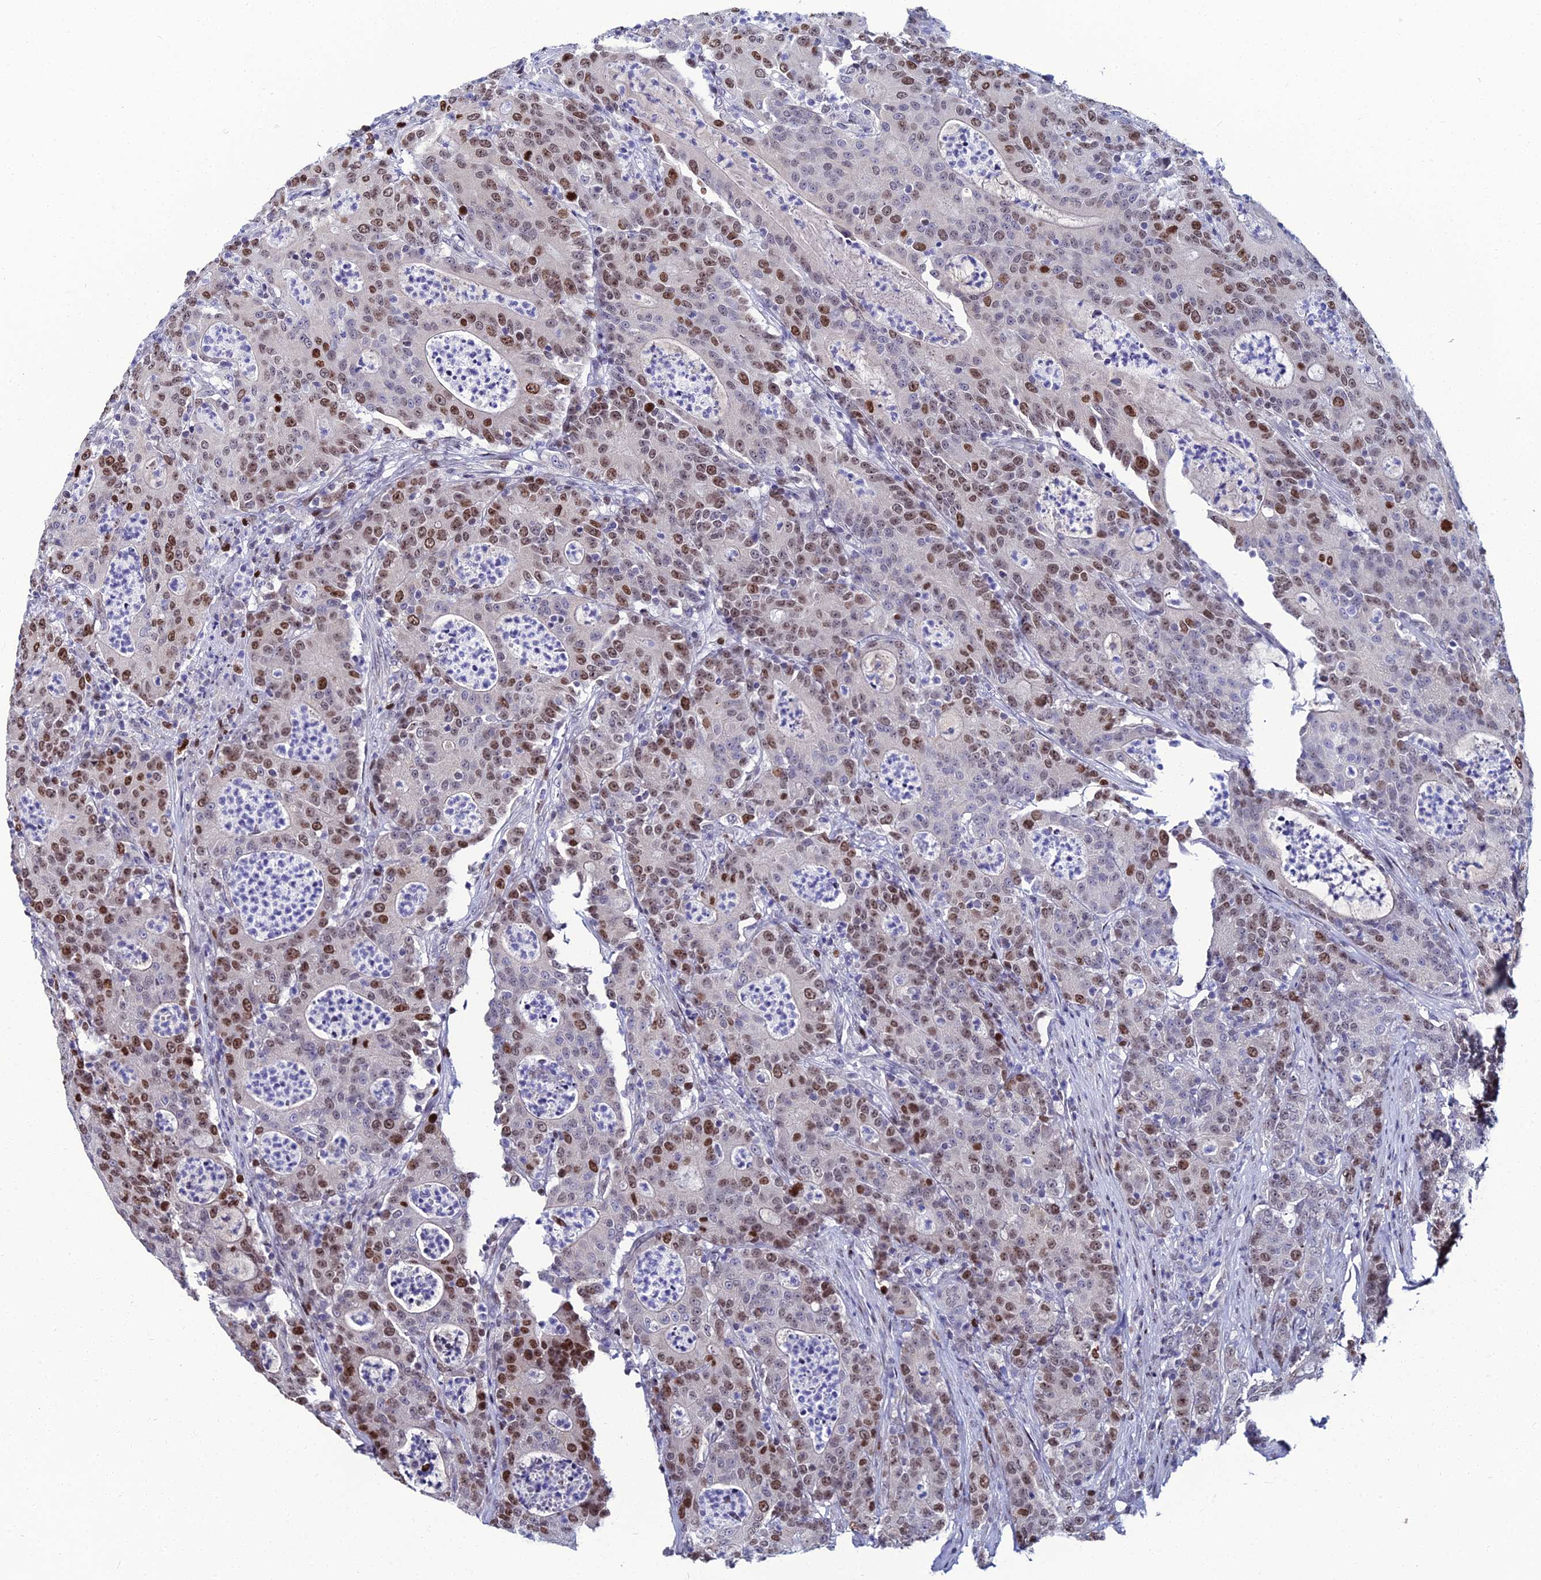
{"staining": {"intensity": "moderate", "quantity": "25%-75%", "location": "nuclear"}, "tissue": "colorectal cancer", "cell_type": "Tumor cells", "image_type": "cancer", "snomed": [{"axis": "morphology", "description": "Adenocarcinoma, NOS"}, {"axis": "topography", "description": "Colon"}], "caption": "IHC (DAB (3,3'-diaminobenzidine)) staining of colorectal adenocarcinoma exhibits moderate nuclear protein positivity in approximately 25%-75% of tumor cells.", "gene": "TAF9B", "patient": {"sex": "male", "age": 83}}